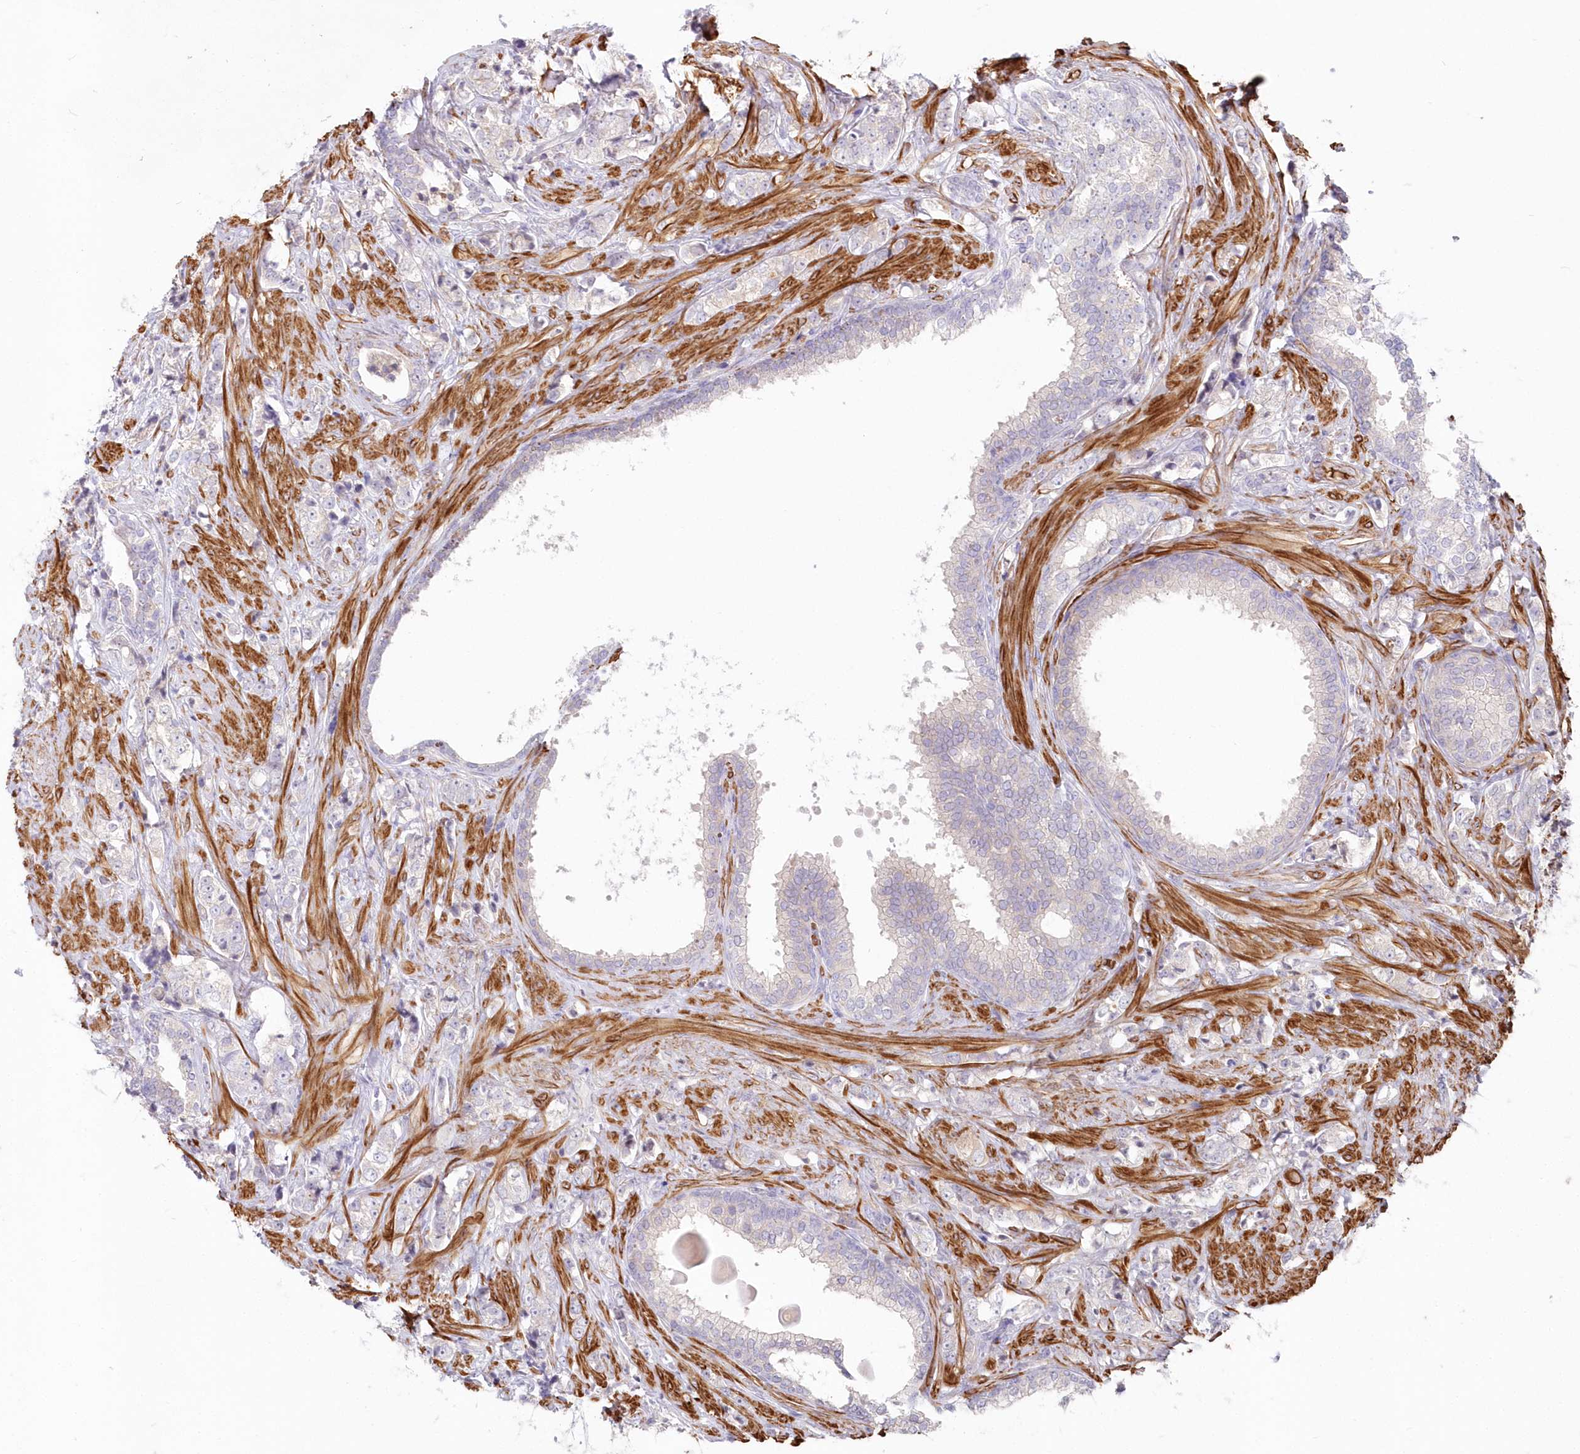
{"staining": {"intensity": "negative", "quantity": "none", "location": "none"}, "tissue": "prostate cancer", "cell_type": "Tumor cells", "image_type": "cancer", "snomed": [{"axis": "morphology", "description": "Adenocarcinoma, High grade"}, {"axis": "topography", "description": "Prostate"}], "caption": "There is no significant positivity in tumor cells of prostate adenocarcinoma (high-grade).", "gene": "SERINC1", "patient": {"sex": "male", "age": 69}}